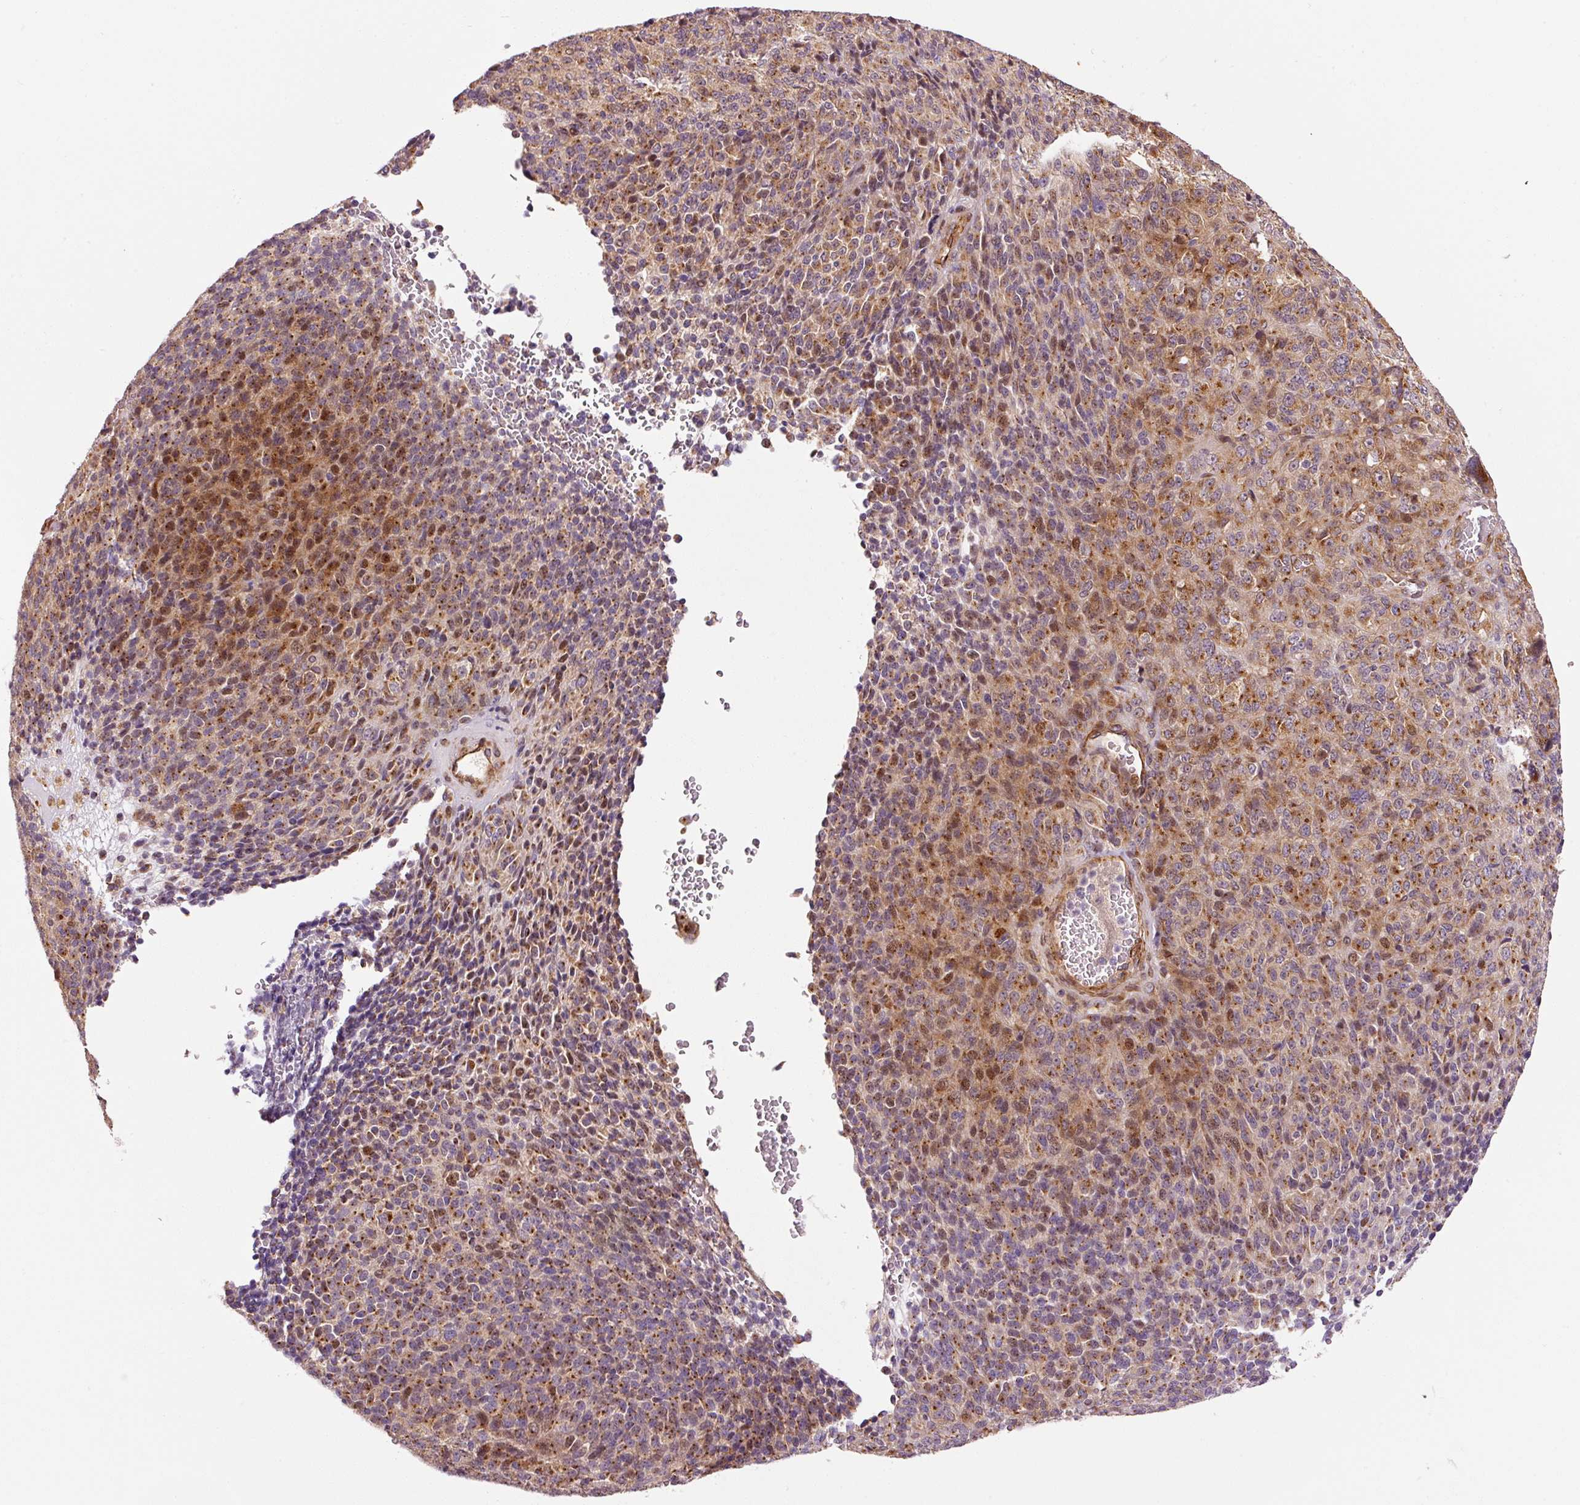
{"staining": {"intensity": "moderate", "quantity": ">75%", "location": "cytoplasmic/membranous,nuclear"}, "tissue": "melanoma", "cell_type": "Tumor cells", "image_type": "cancer", "snomed": [{"axis": "morphology", "description": "Malignant melanoma, Metastatic site"}, {"axis": "topography", "description": "Brain"}], "caption": "A brown stain highlights moderate cytoplasmic/membranous and nuclear positivity of a protein in human melanoma tumor cells.", "gene": "PPP1R14B", "patient": {"sex": "female", "age": 56}}